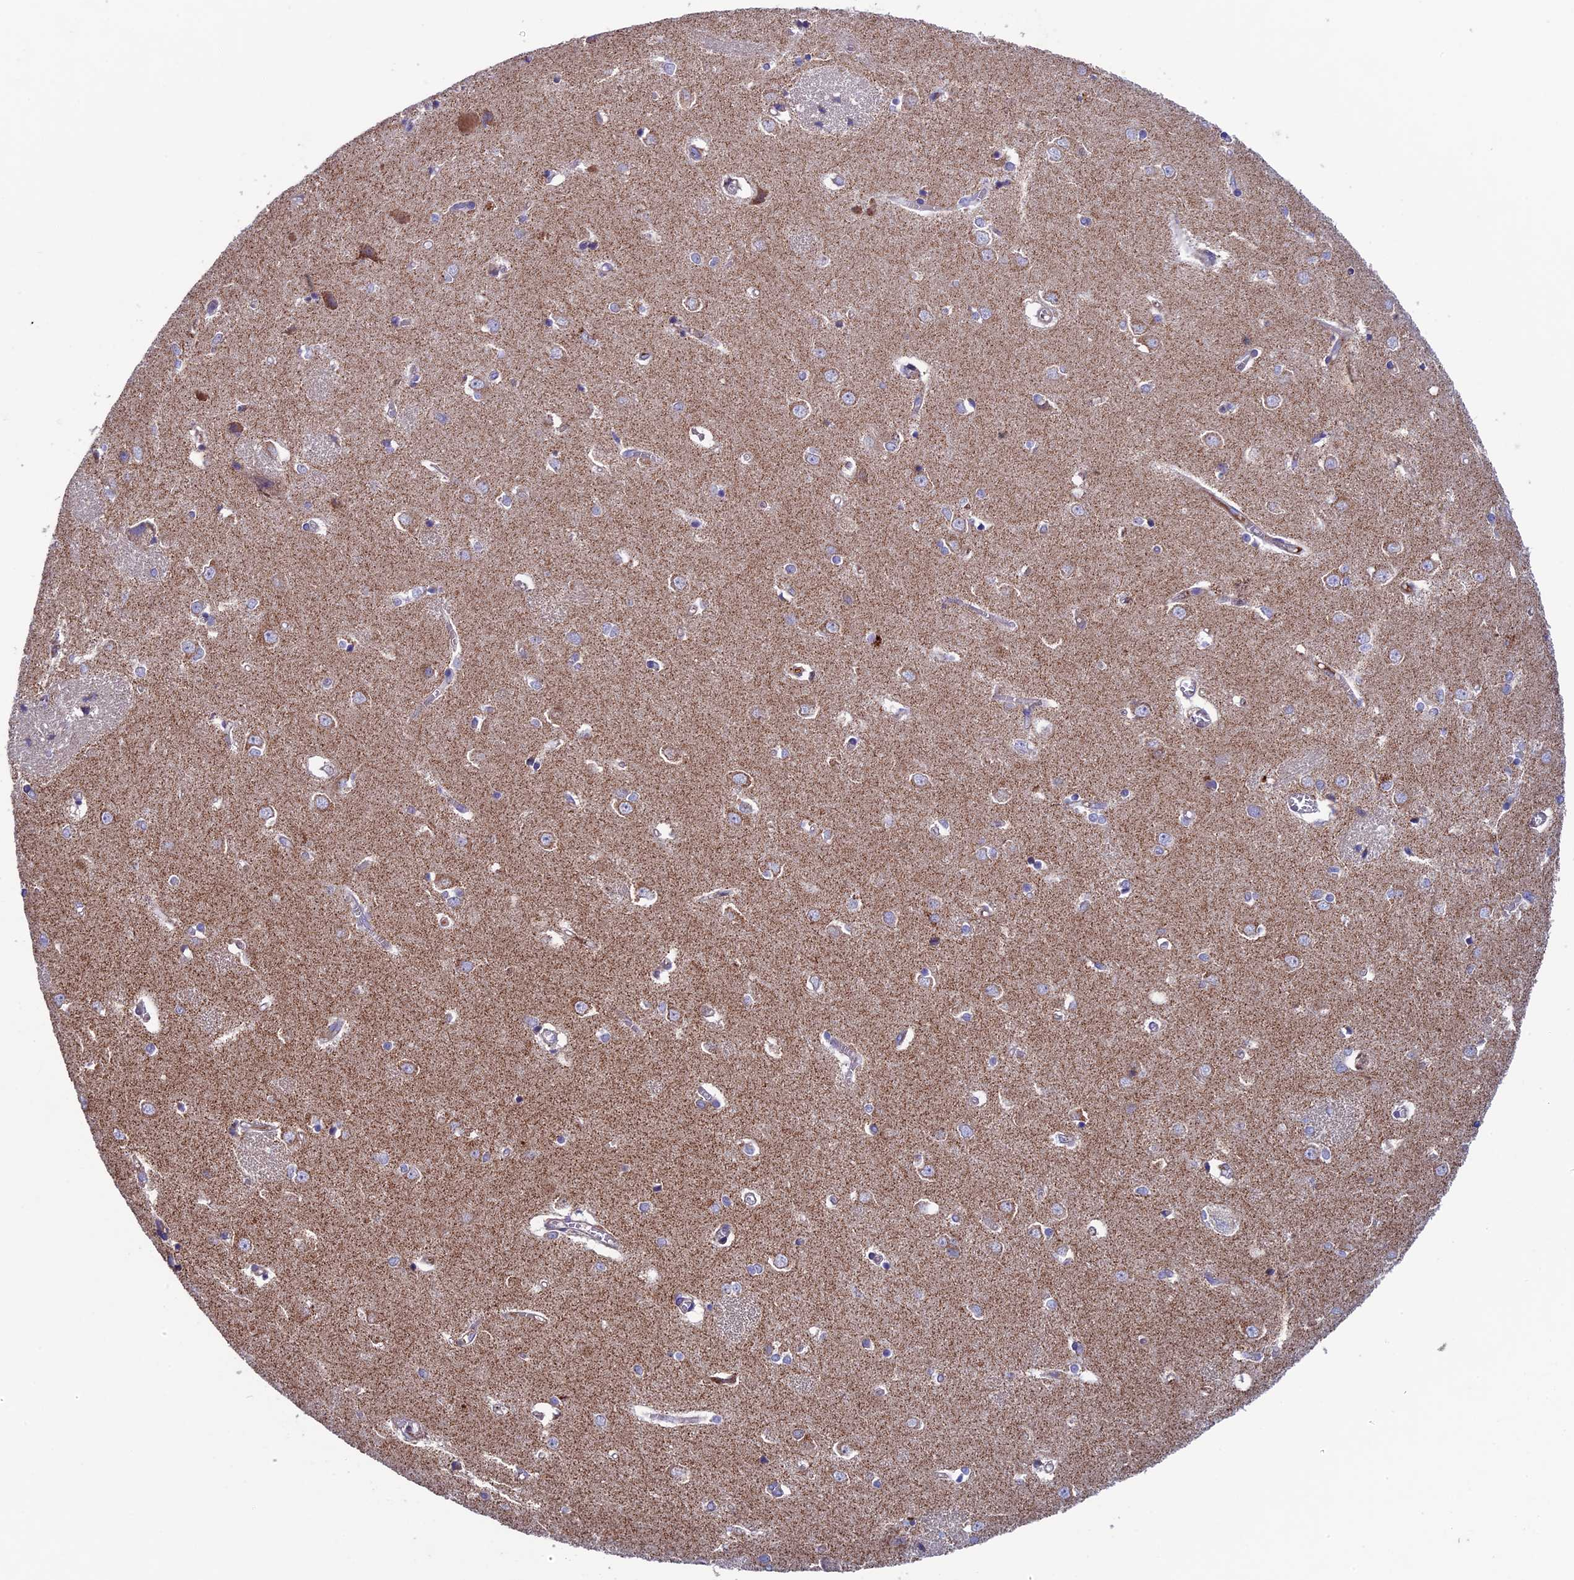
{"staining": {"intensity": "negative", "quantity": "none", "location": "none"}, "tissue": "caudate", "cell_type": "Glial cells", "image_type": "normal", "snomed": [{"axis": "morphology", "description": "Normal tissue, NOS"}, {"axis": "topography", "description": "Lateral ventricle wall"}], "caption": "High power microscopy micrograph of an immunohistochemistry (IHC) histopathology image of benign caudate, revealing no significant expression in glial cells.", "gene": "SLC15A5", "patient": {"sex": "male", "age": 37}}